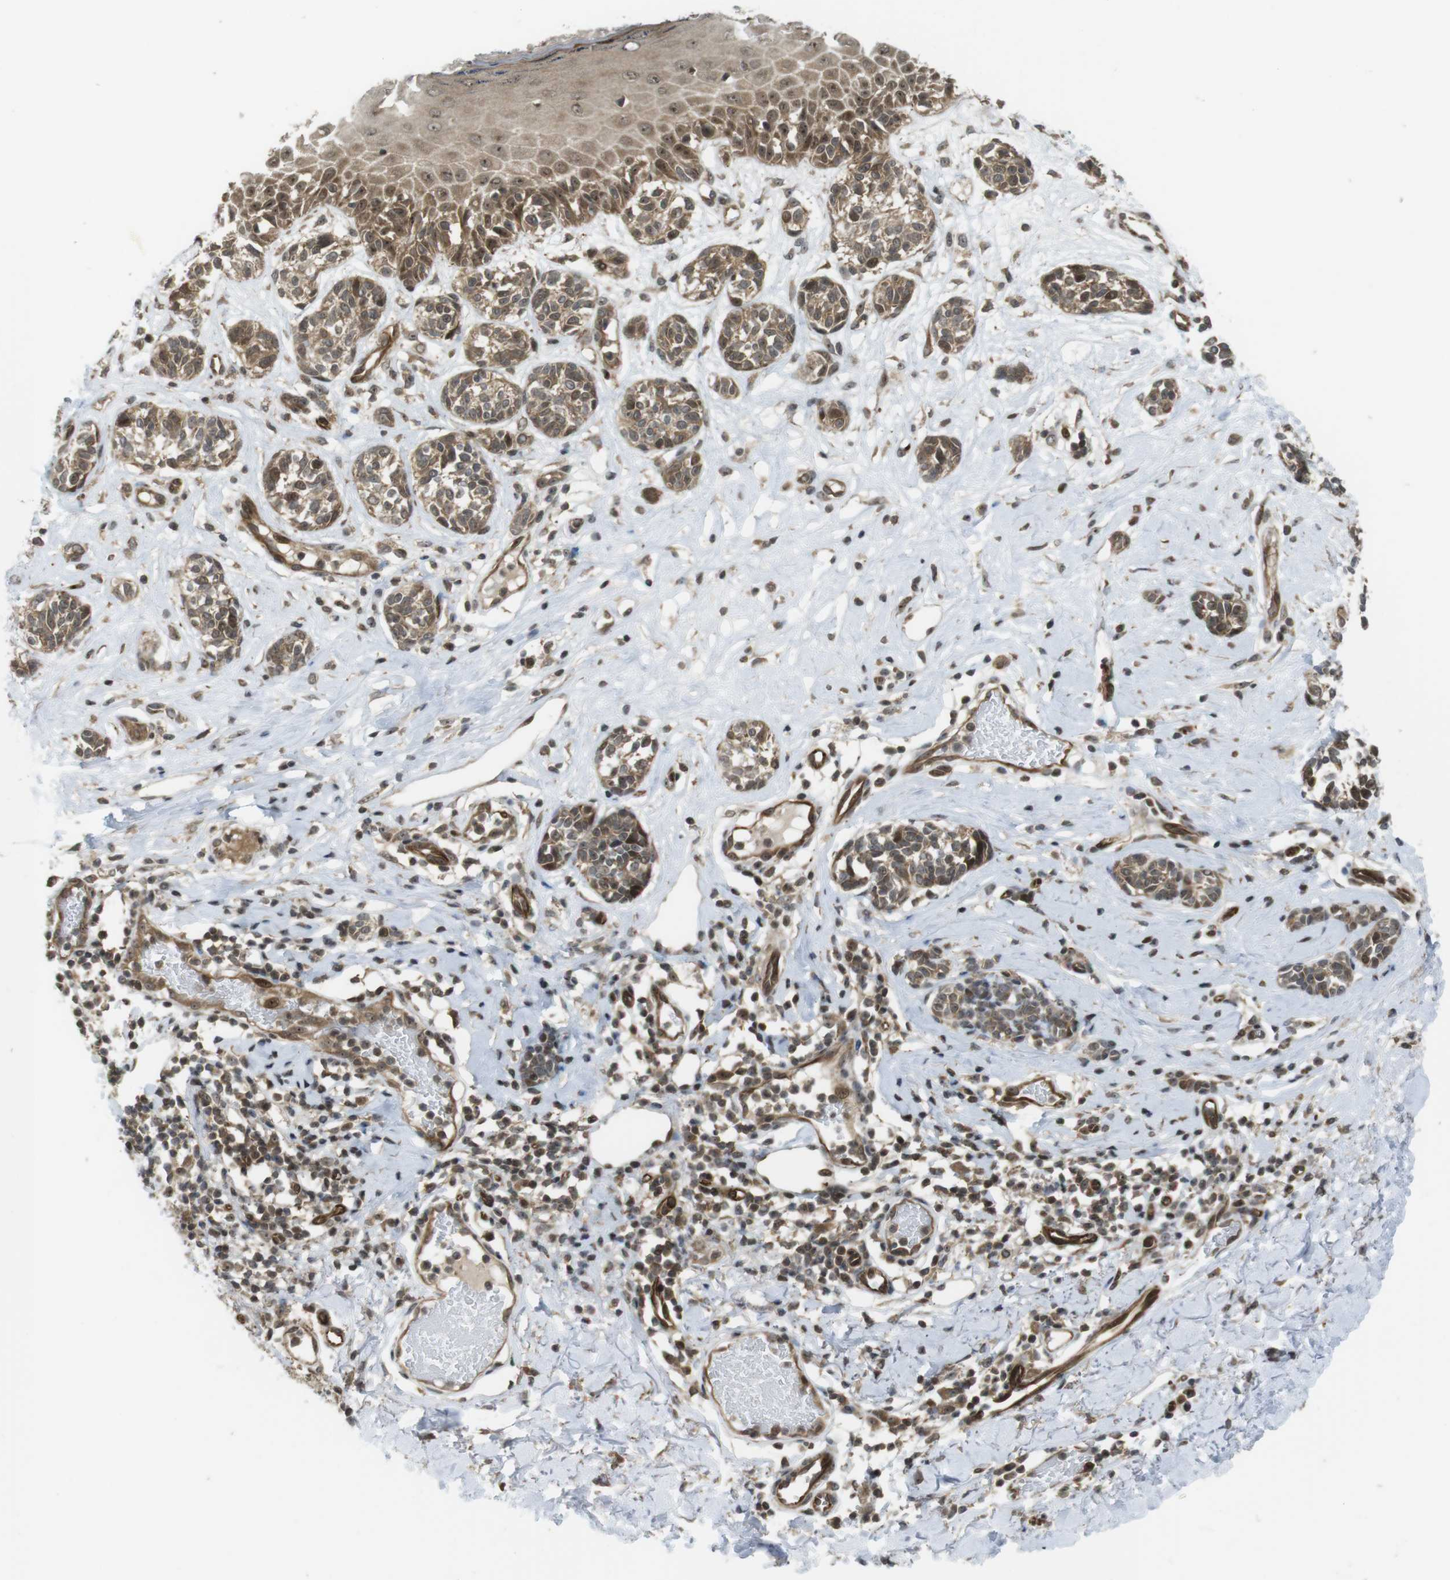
{"staining": {"intensity": "moderate", "quantity": ">75%", "location": "cytoplasmic/membranous,nuclear"}, "tissue": "melanoma", "cell_type": "Tumor cells", "image_type": "cancer", "snomed": [{"axis": "morphology", "description": "Malignant melanoma, NOS"}, {"axis": "topography", "description": "Skin"}], "caption": "IHC photomicrograph of neoplastic tissue: malignant melanoma stained using immunohistochemistry demonstrates medium levels of moderate protein expression localized specifically in the cytoplasmic/membranous and nuclear of tumor cells, appearing as a cytoplasmic/membranous and nuclear brown color.", "gene": "CC2D1A", "patient": {"sex": "male", "age": 64}}